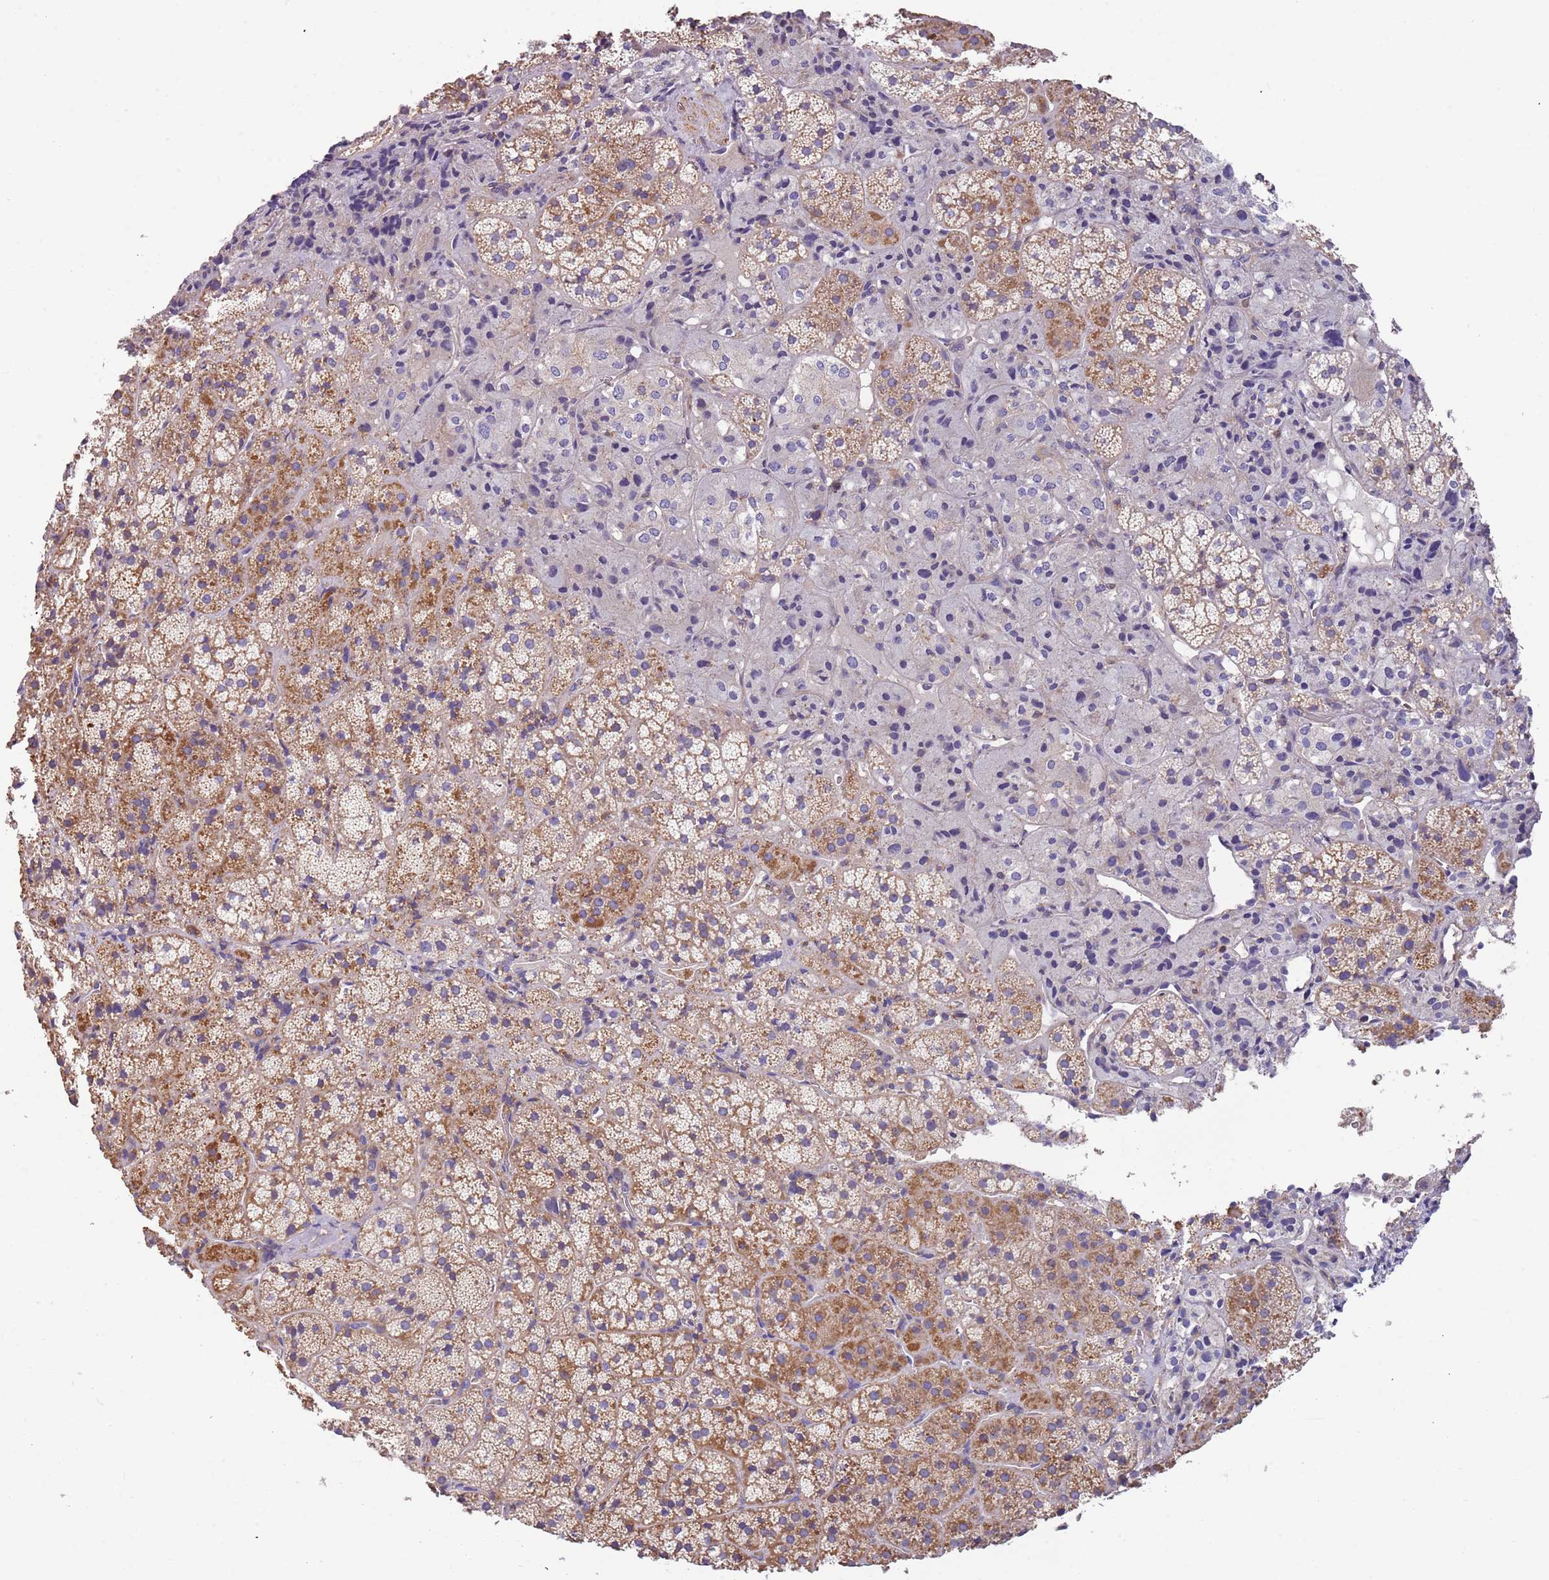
{"staining": {"intensity": "moderate", "quantity": ">75%", "location": "cytoplasmic/membranous"}, "tissue": "adrenal gland", "cell_type": "Glandular cells", "image_type": "normal", "snomed": [{"axis": "morphology", "description": "Normal tissue, NOS"}, {"axis": "topography", "description": "Adrenal gland"}], "caption": "Immunohistochemical staining of normal human adrenal gland shows moderate cytoplasmic/membranous protein expression in approximately >75% of glandular cells. (DAB IHC, brown staining for protein, blue staining for nuclei).", "gene": "SYT4", "patient": {"sex": "female", "age": 44}}